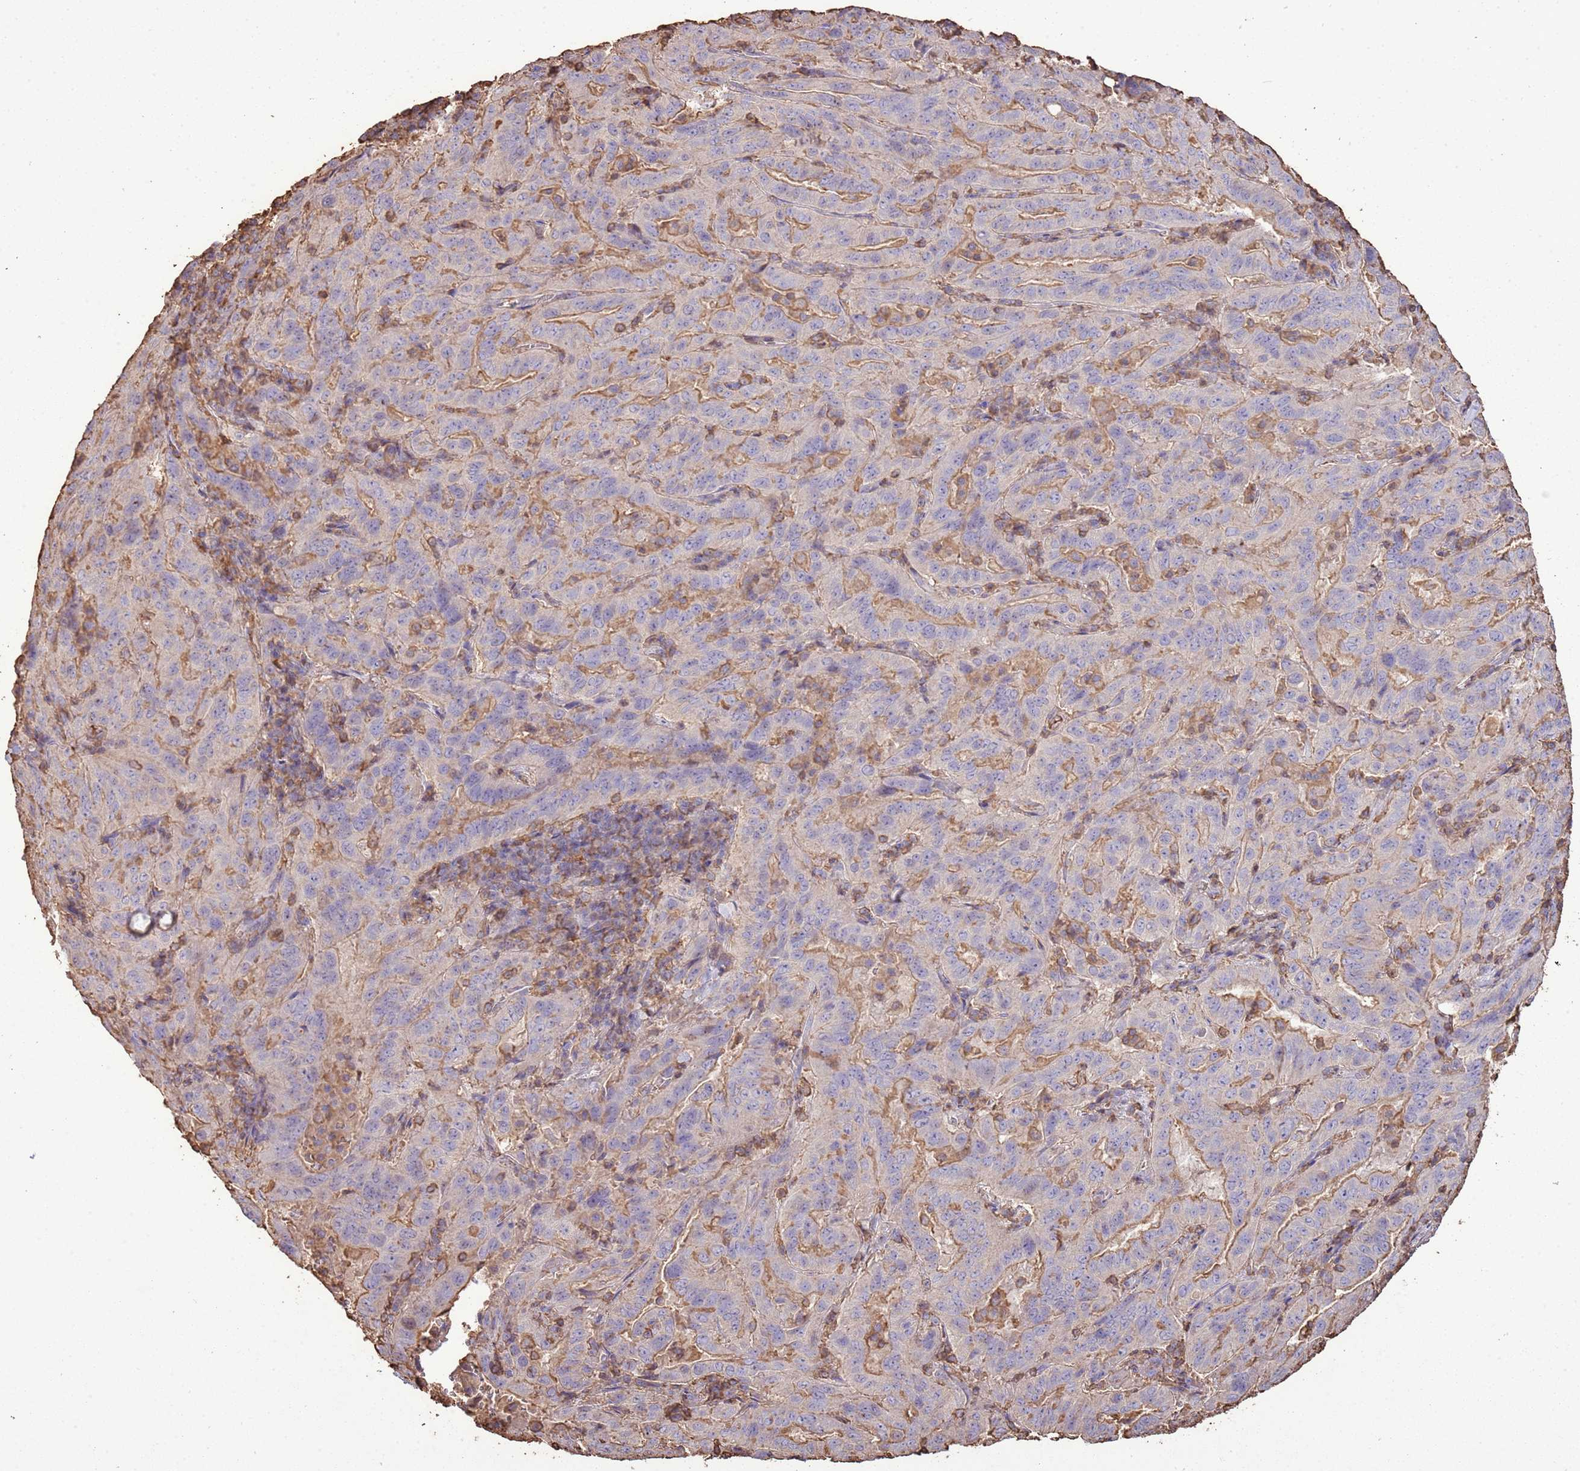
{"staining": {"intensity": "moderate", "quantity": "25%-75%", "location": "cytoplasmic/membranous"}, "tissue": "pancreatic cancer", "cell_type": "Tumor cells", "image_type": "cancer", "snomed": [{"axis": "morphology", "description": "Adenocarcinoma, NOS"}, {"axis": "topography", "description": "Pancreas"}], "caption": "Pancreatic adenocarcinoma tissue demonstrates moderate cytoplasmic/membranous expression in about 25%-75% of tumor cells, visualized by immunohistochemistry.", "gene": "ARL10", "patient": {"sex": "male", "age": 63}}